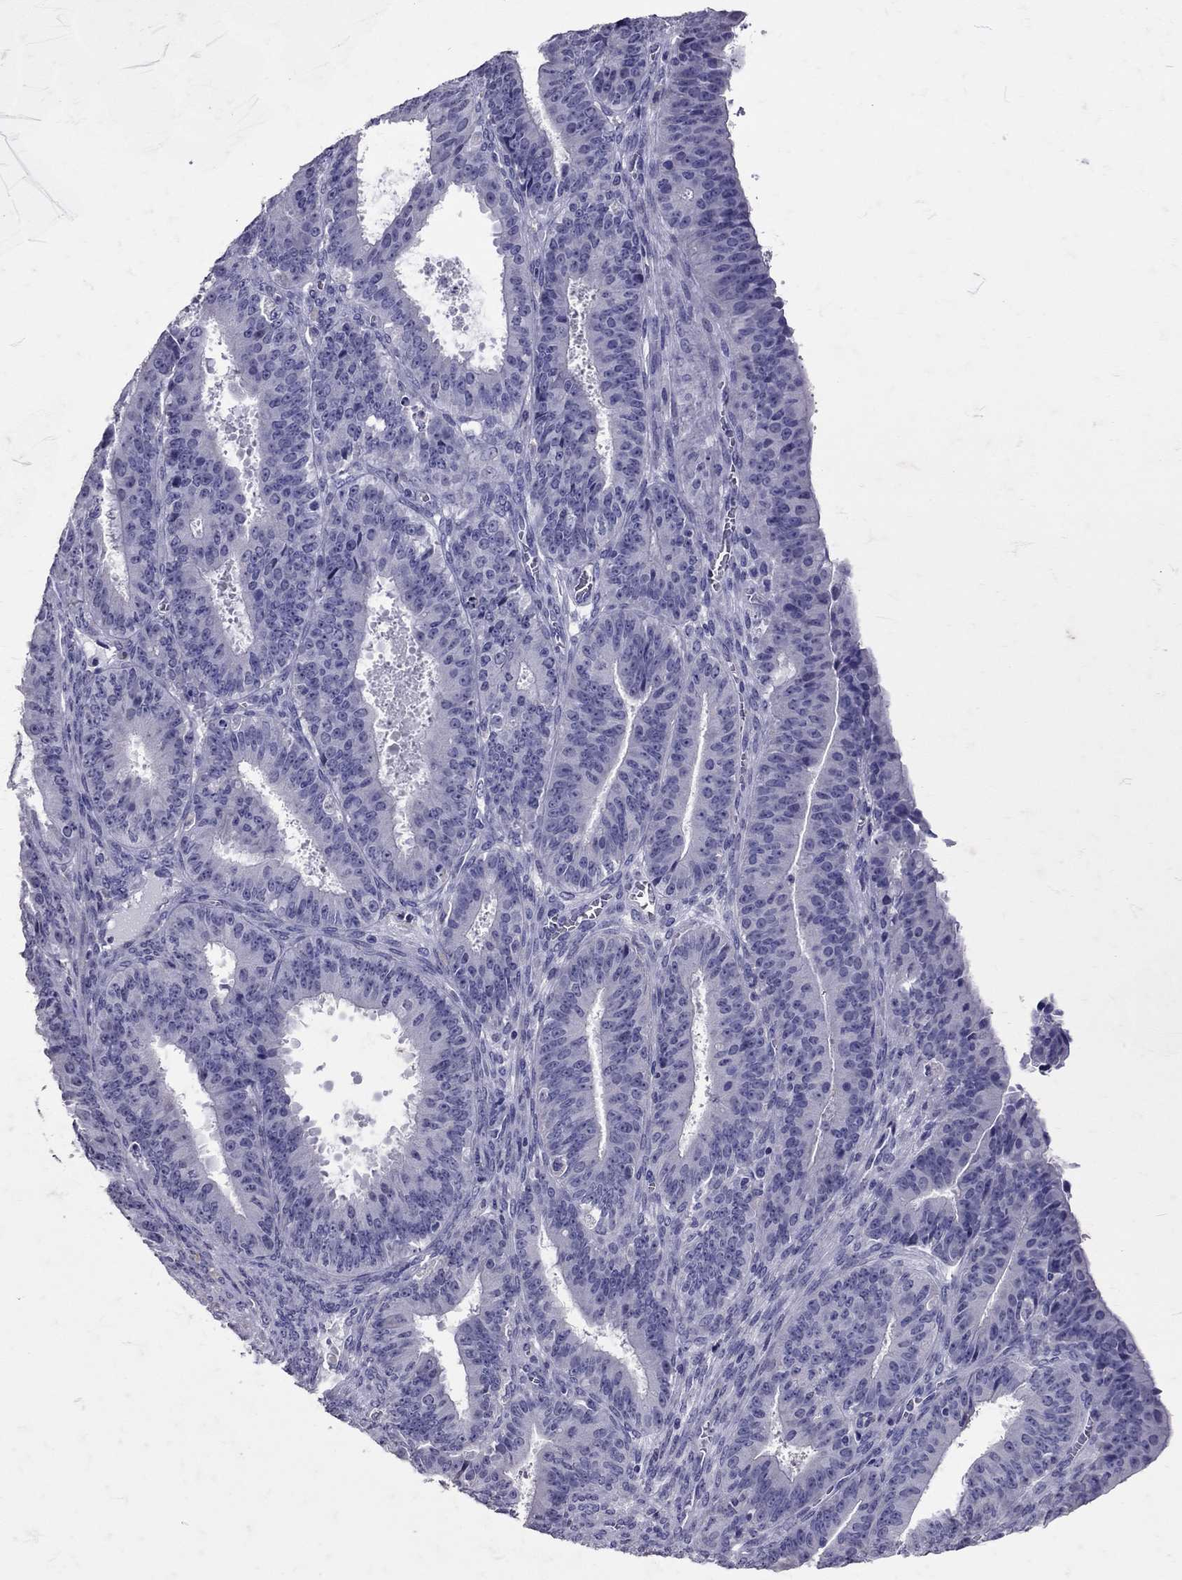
{"staining": {"intensity": "negative", "quantity": "none", "location": "none"}, "tissue": "ovarian cancer", "cell_type": "Tumor cells", "image_type": "cancer", "snomed": [{"axis": "morphology", "description": "Carcinoma, endometroid"}, {"axis": "topography", "description": "Ovary"}], "caption": "Immunohistochemistry (IHC) of ovarian cancer (endometroid carcinoma) exhibits no staining in tumor cells.", "gene": "SST", "patient": {"sex": "female", "age": 42}}